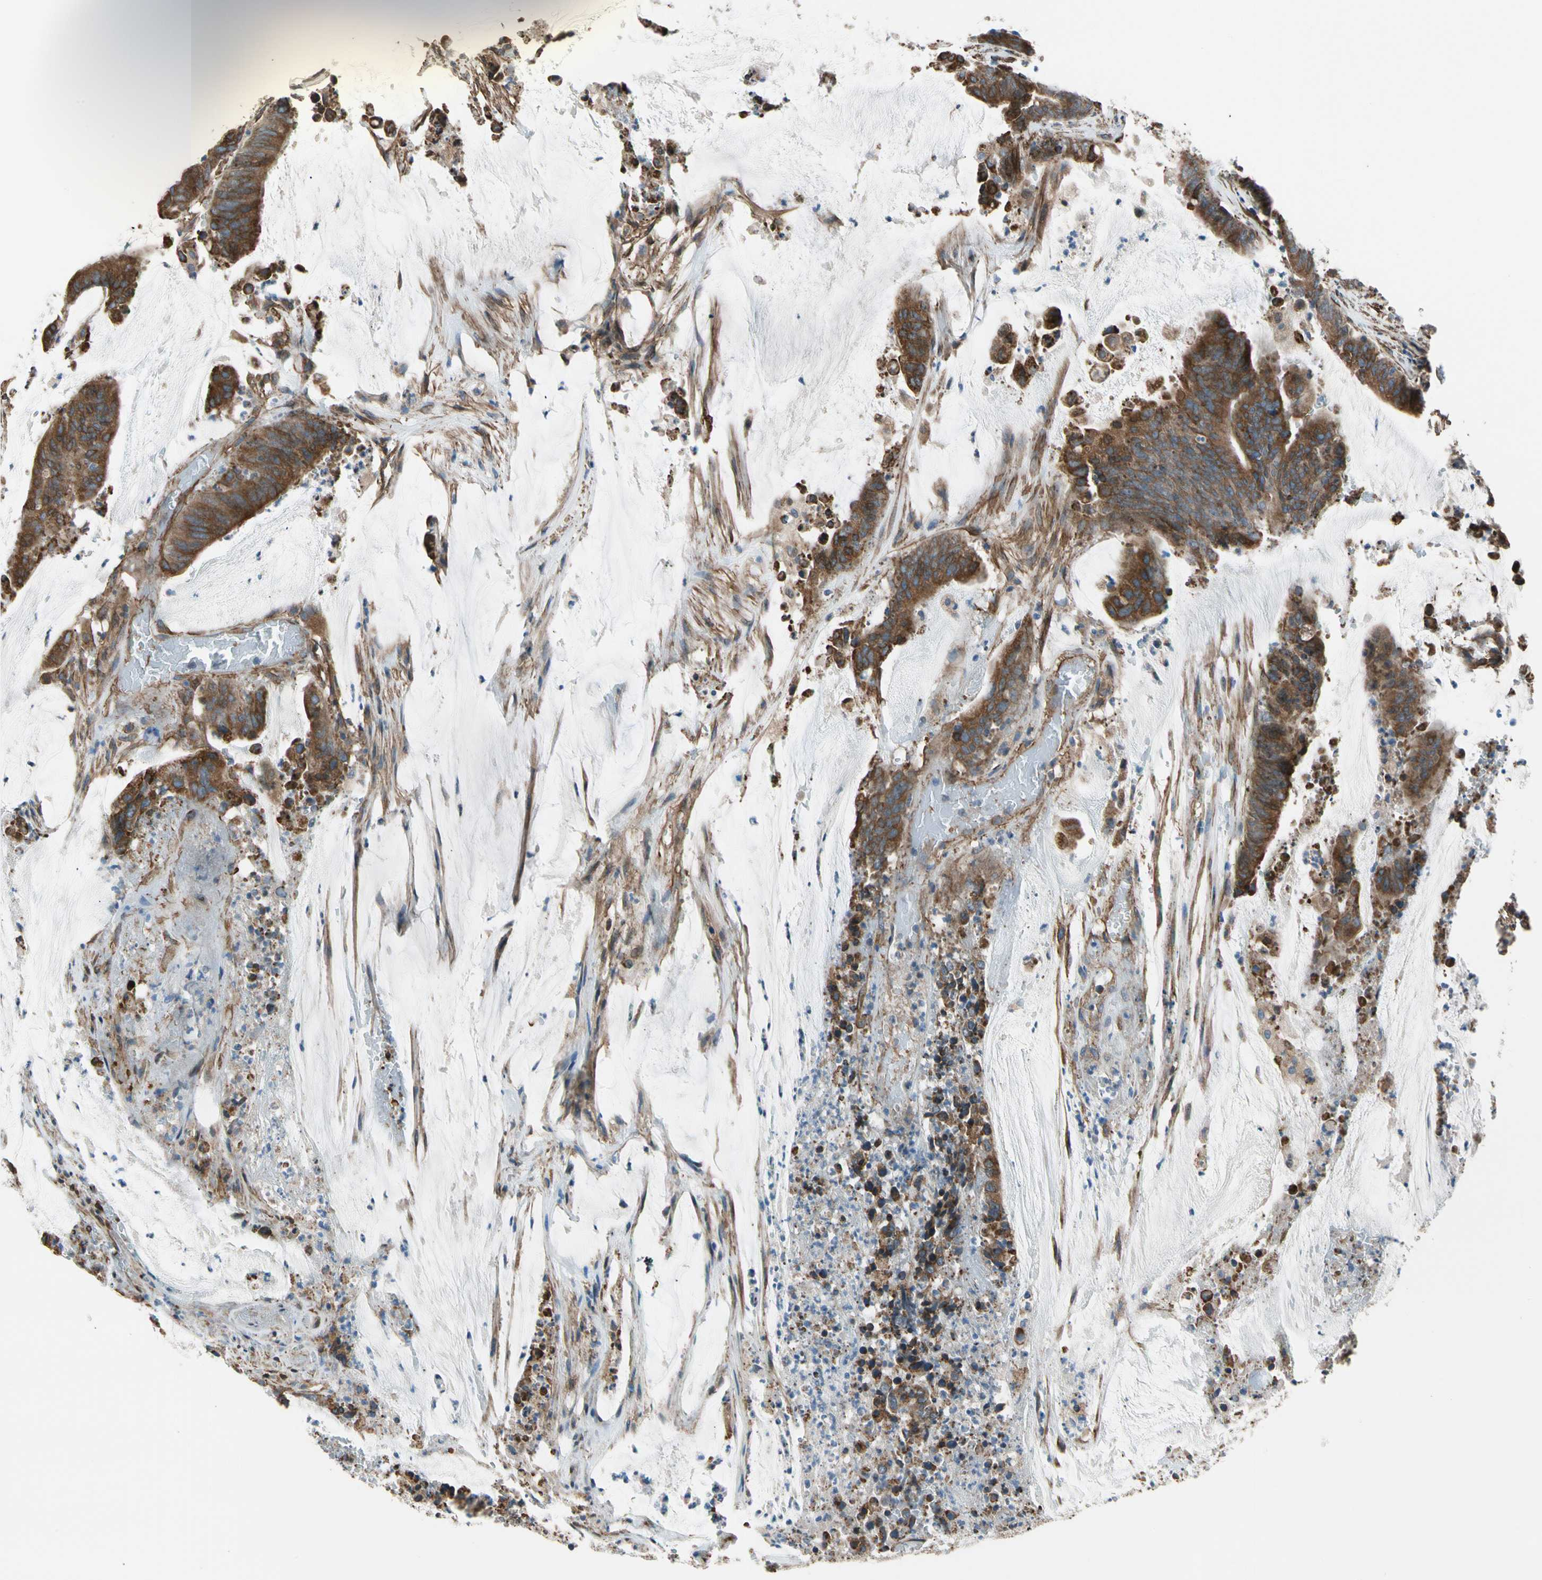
{"staining": {"intensity": "strong", "quantity": ">75%", "location": "cytoplasmic/membranous"}, "tissue": "colorectal cancer", "cell_type": "Tumor cells", "image_type": "cancer", "snomed": [{"axis": "morphology", "description": "Adenocarcinoma, NOS"}, {"axis": "topography", "description": "Rectum"}], "caption": "This histopathology image demonstrates immunohistochemistry staining of colorectal adenocarcinoma, with high strong cytoplasmic/membranous staining in approximately >75% of tumor cells.", "gene": "LIMK2", "patient": {"sex": "female", "age": 66}}